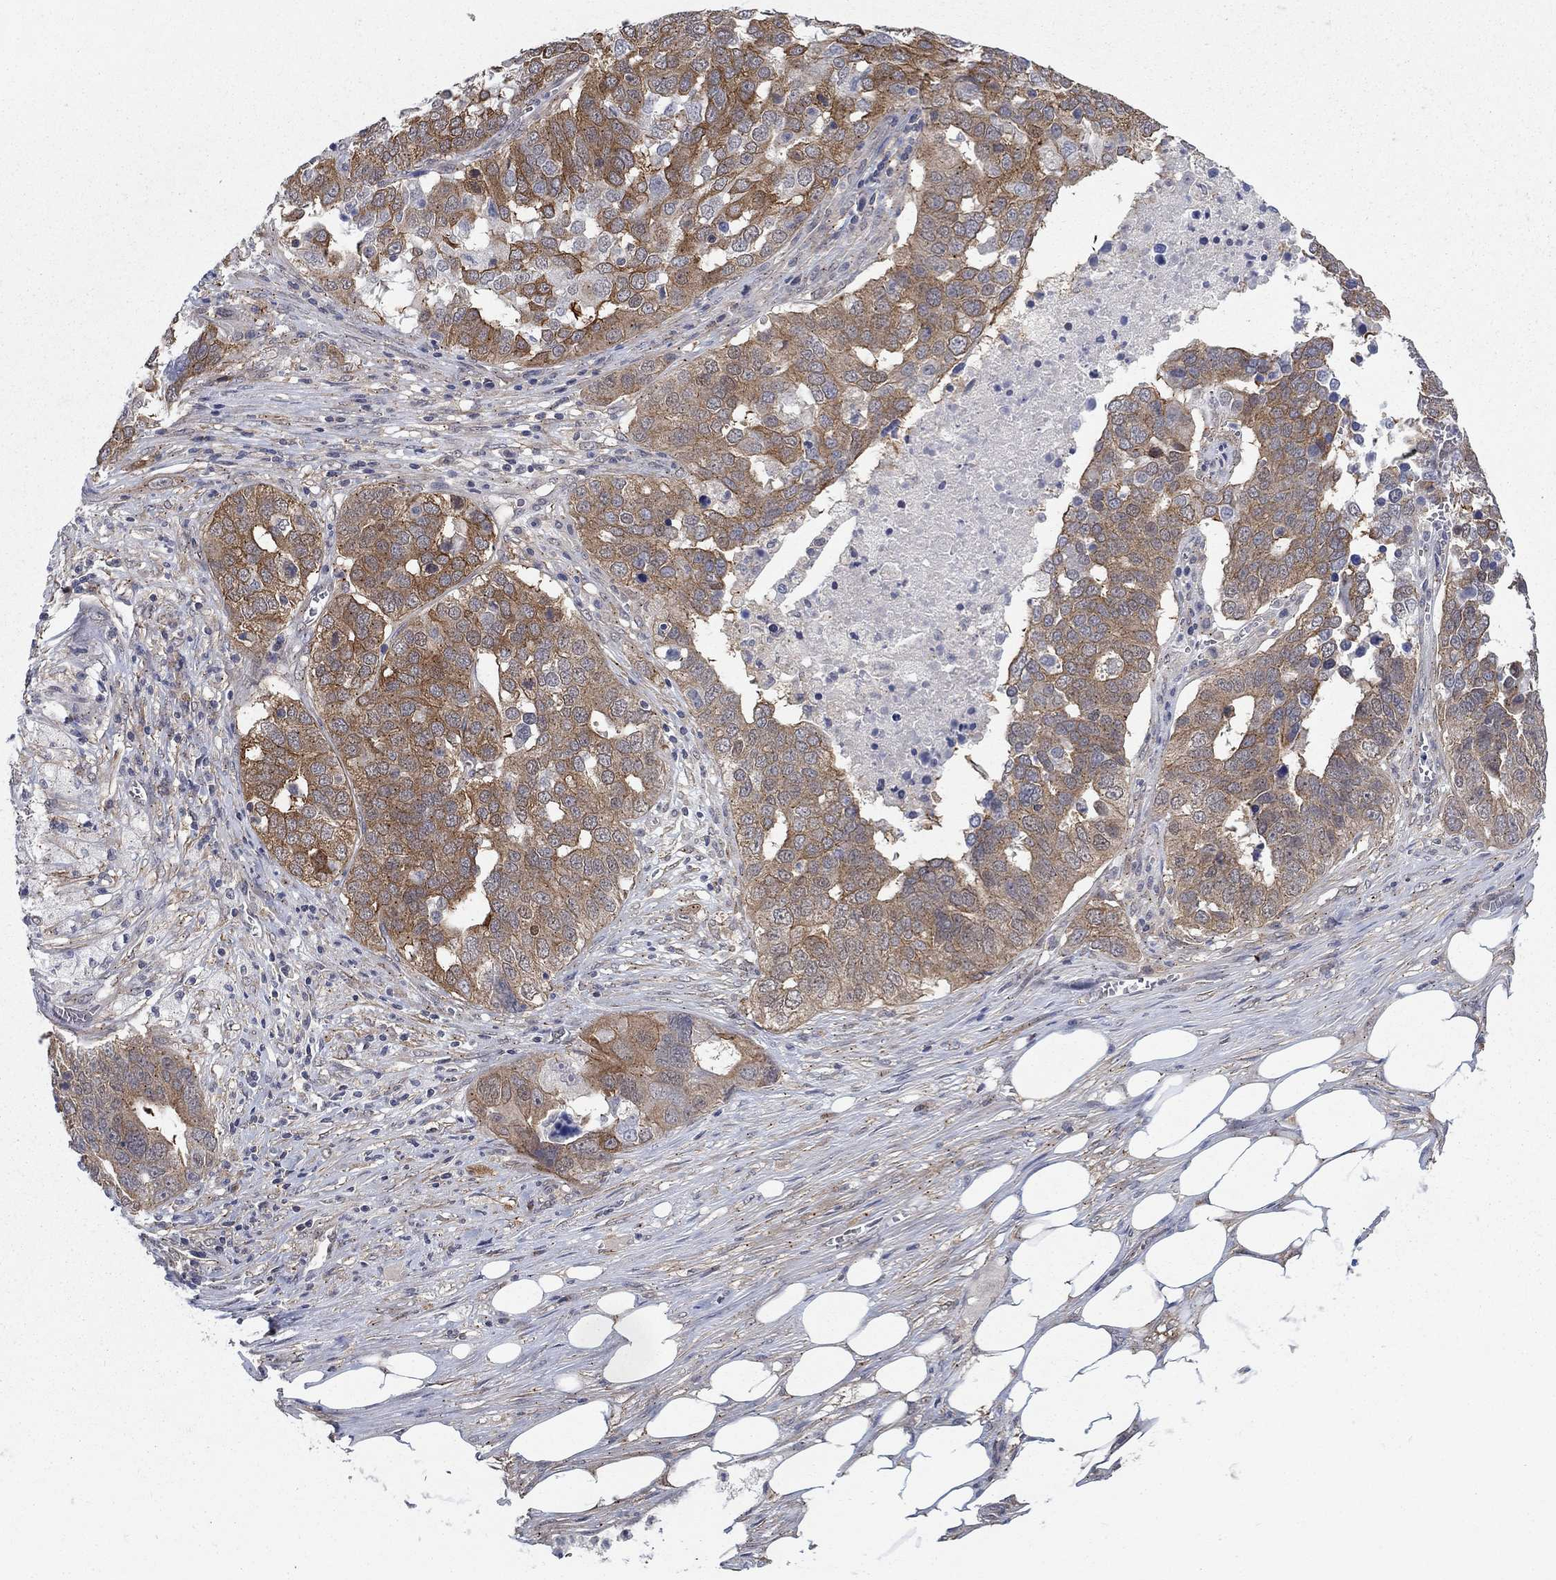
{"staining": {"intensity": "moderate", "quantity": "25%-75%", "location": "cytoplasmic/membranous"}, "tissue": "ovarian cancer", "cell_type": "Tumor cells", "image_type": "cancer", "snomed": [{"axis": "morphology", "description": "Carcinoma, endometroid"}, {"axis": "topography", "description": "Soft tissue"}, {"axis": "topography", "description": "Ovary"}], "caption": "Human endometroid carcinoma (ovarian) stained for a protein (brown) demonstrates moderate cytoplasmic/membranous positive positivity in about 25%-75% of tumor cells.", "gene": "SH3RF1", "patient": {"sex": "female", "age": 52}}